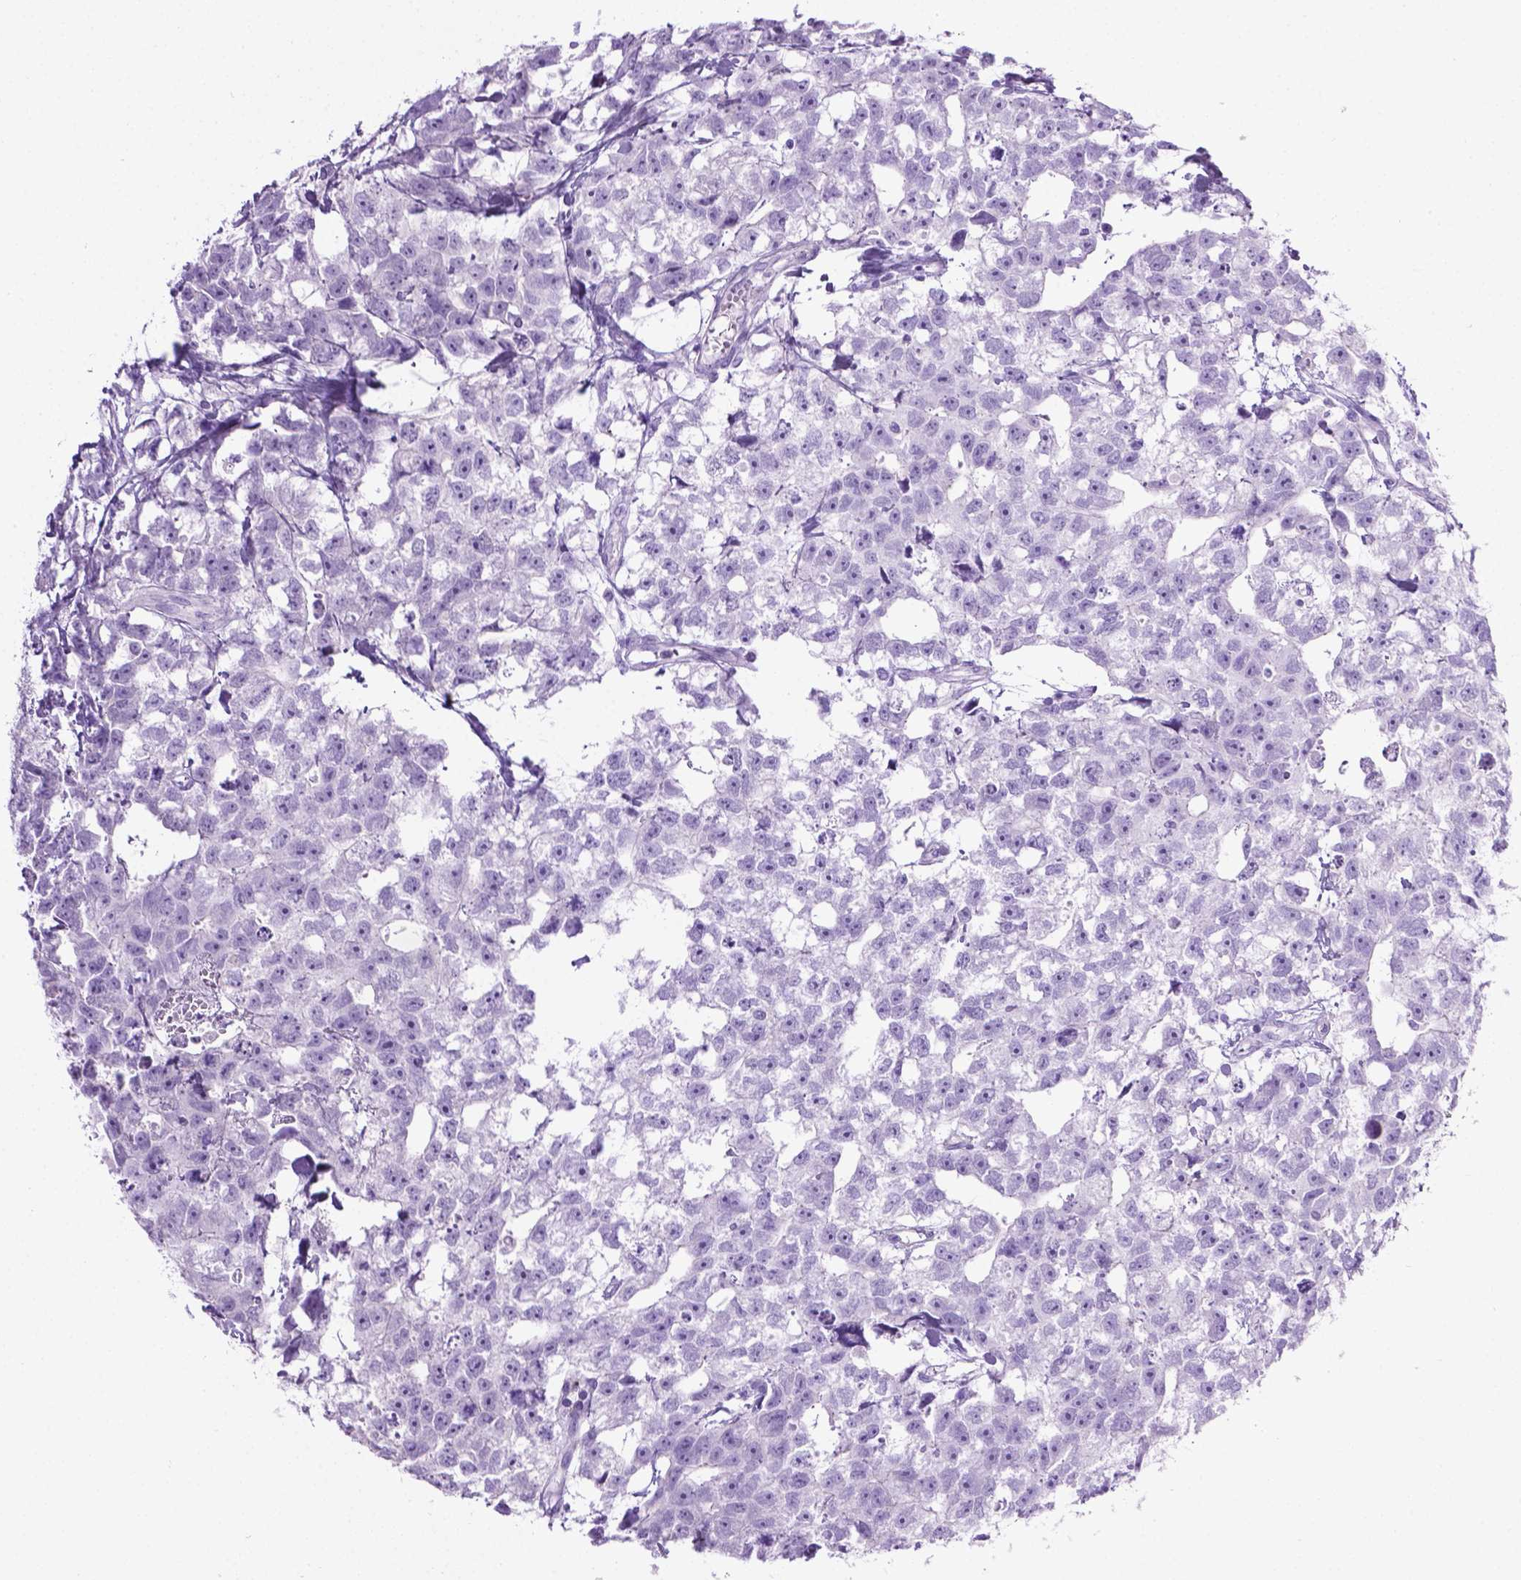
{"staining": {"intensity": "negative", "quantity": "none", "location": "none"}, "tissue": "testis cancer", "cell_type": "Tumor cells", "image_type": "cancer", "snomed": [{"axis": "morphology", "description": "Carcinoma, Embryonal, NOS"}, {"axis": "morphology", "description": "Teratoma, malignant, NOS"}, {"axis": "topography", "description": "Testis"}], "caption": "Tumor cells are negative for brown protein staining in testis embryonal carcinoma. The staining is performed using DAB brown chromogen with nuclei counter-stained in using hematoxylin.", "gene": "LELP1", "patient": {"sex": "male", "age": 44}}